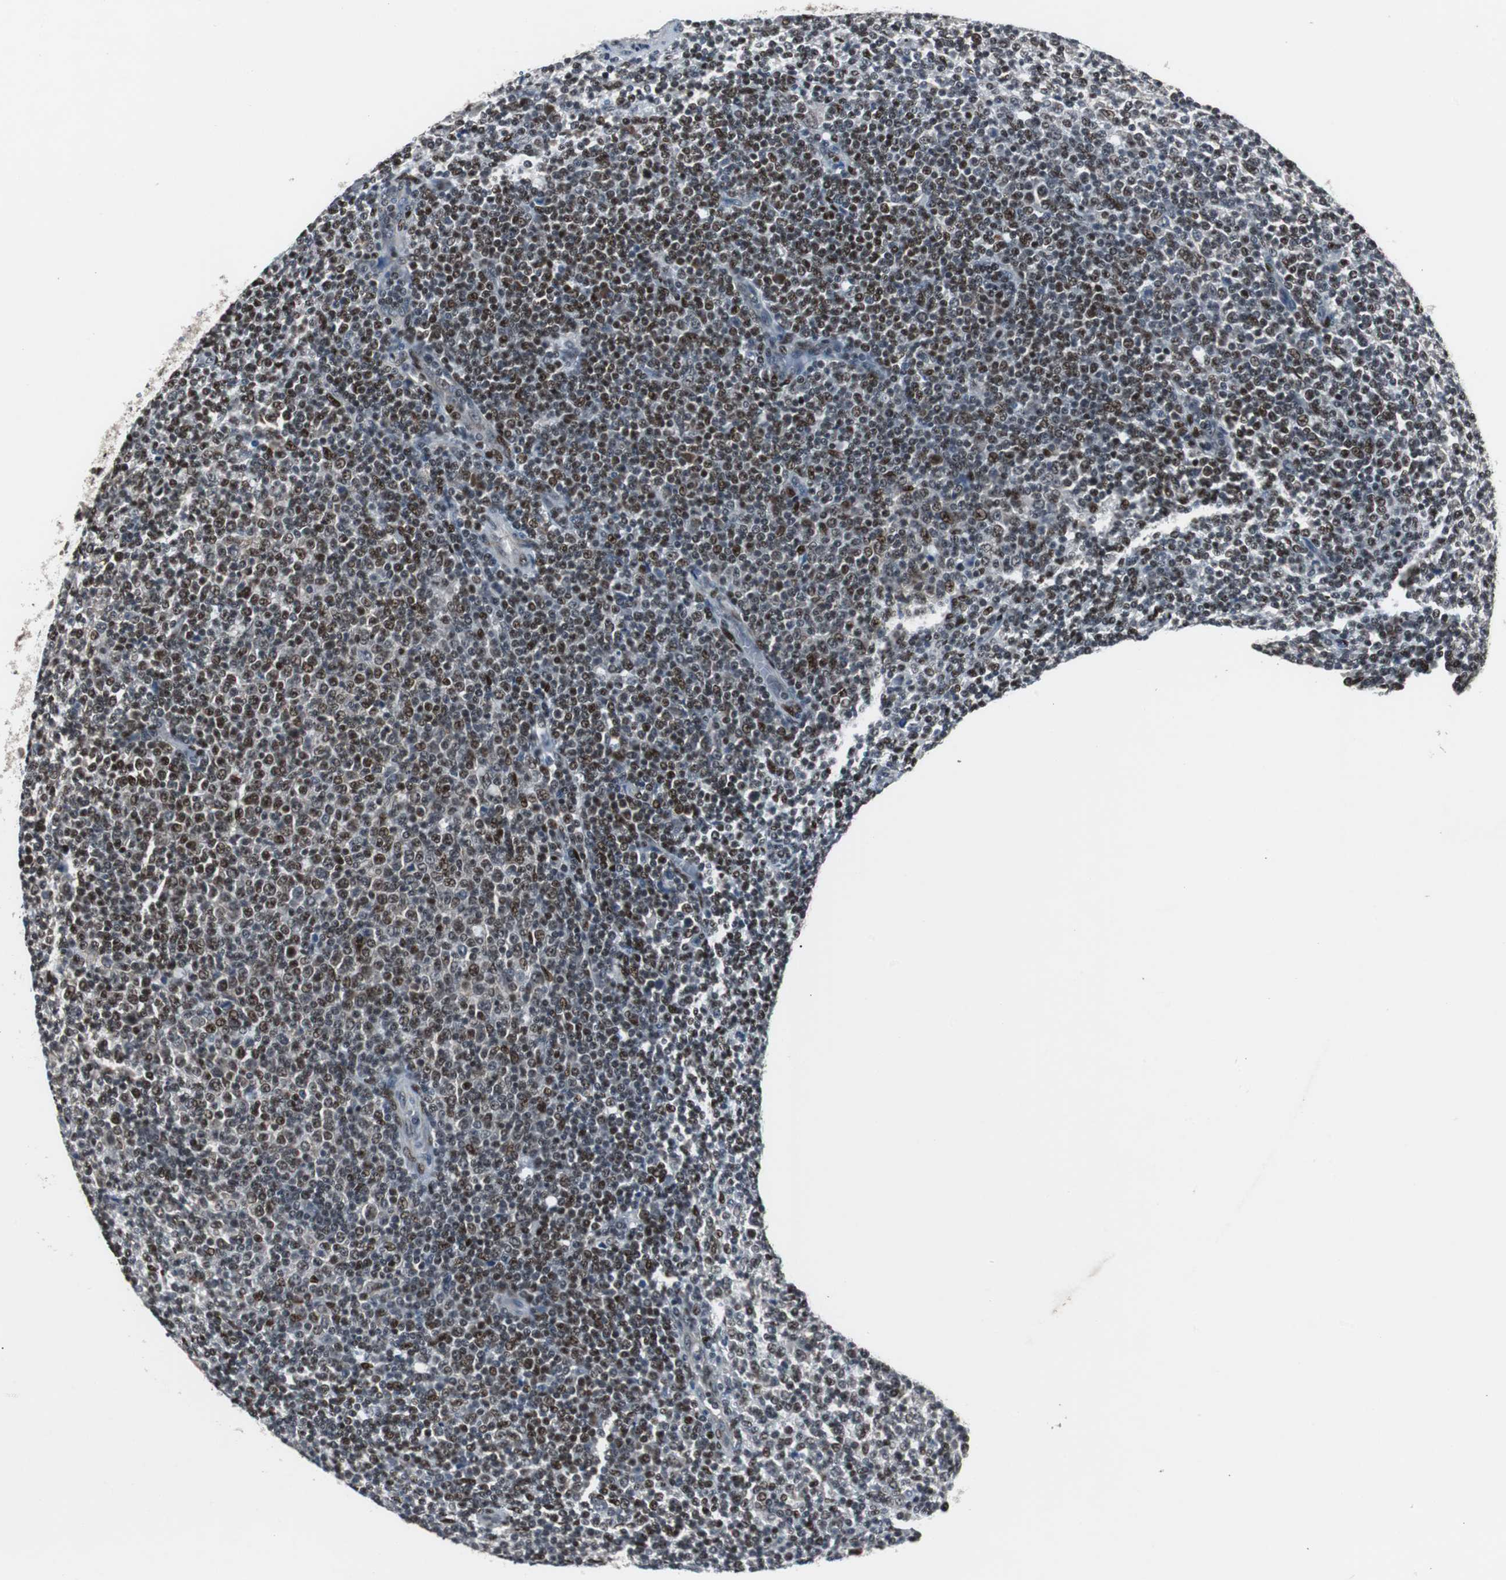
{"staining": {"intensity": "strong", "quantity": "25%-75%", "location": "nuclear"}, "tissue": "lymphoma", "cell_type": "Tumor cells", "image_type": "cancer", "snomed": [{"axis": "morphology", "description": "Malignant lymphoma, non-Hodgkin's type, Low grade"}, {"axis": "topography", "description": "Lymph node"}], "caption": "Protein expression analysis of human lymphoma reveals strong nuclear staining in about 25%-75% of tumor cells. (brown staining indicates protein expression, while blue staining denotes nuclei).", "gene": "ZHX2", "patient": {"sex": "male", "age": 70}}